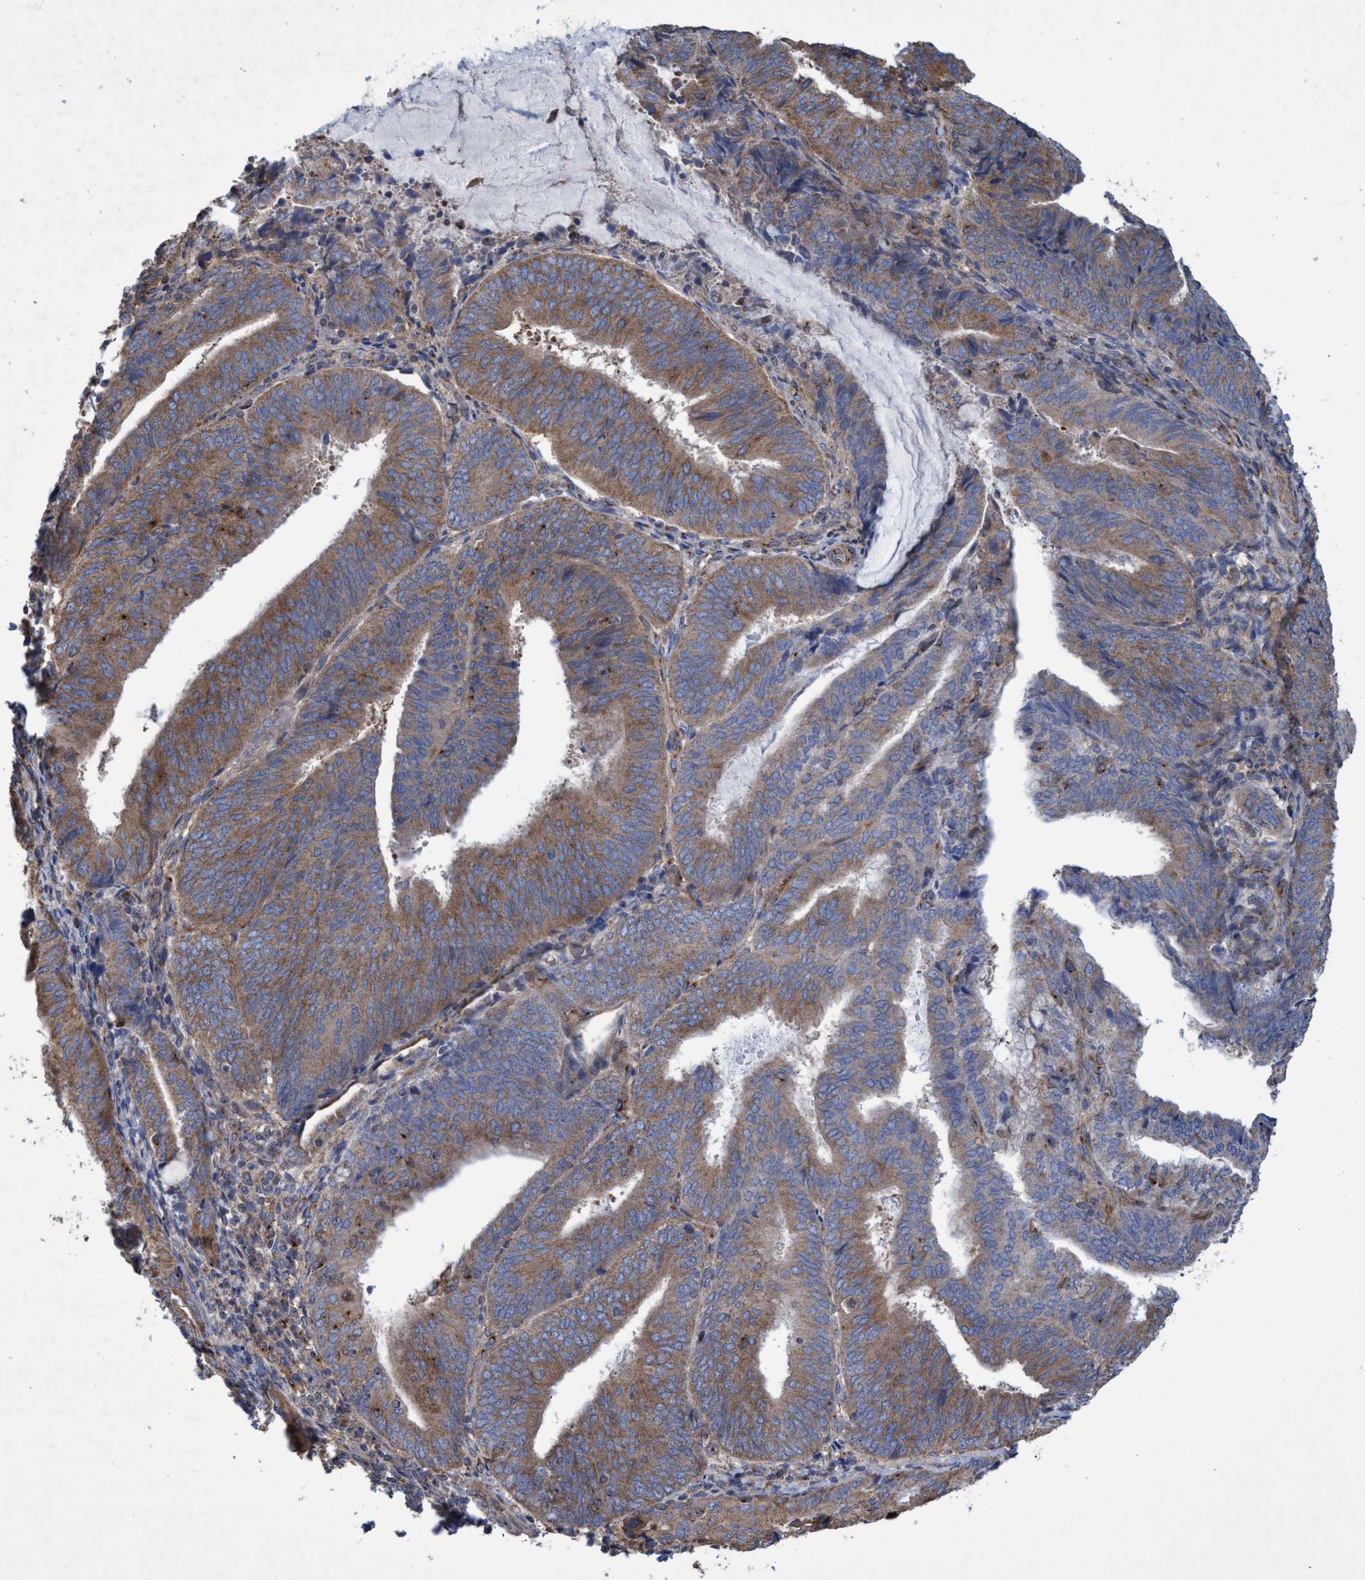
{"staining": {"intensity": "moderate", "quantity": ">75%", "location": "cytoplasmic/membranous"}, "tissue": "endometrial cancer", "cell_type": "Tumor cells", "image_type": "cancer", "snomed": [{"axis": "morphology", "description": "Adenocarcinoma, NOS"}, {"axis": "topography", "description": "Endometrium"}], "caption": "Immunohistochemistry staining of adenocarcinoma (endometrial), which demonstrates medium levels of moderate cytoplasmic/membranous staining in about >75% of tumor cells indicating moderate cytoplasmic/membranous protein staining. The staining was performed using DAB (3,3'-diaminobenzidine) (brown) for protein detection and nuclei were counterstained in hematoxylin (blue).", "gene": "BICD2", "patient": {"sex": "female", "age": 81}}